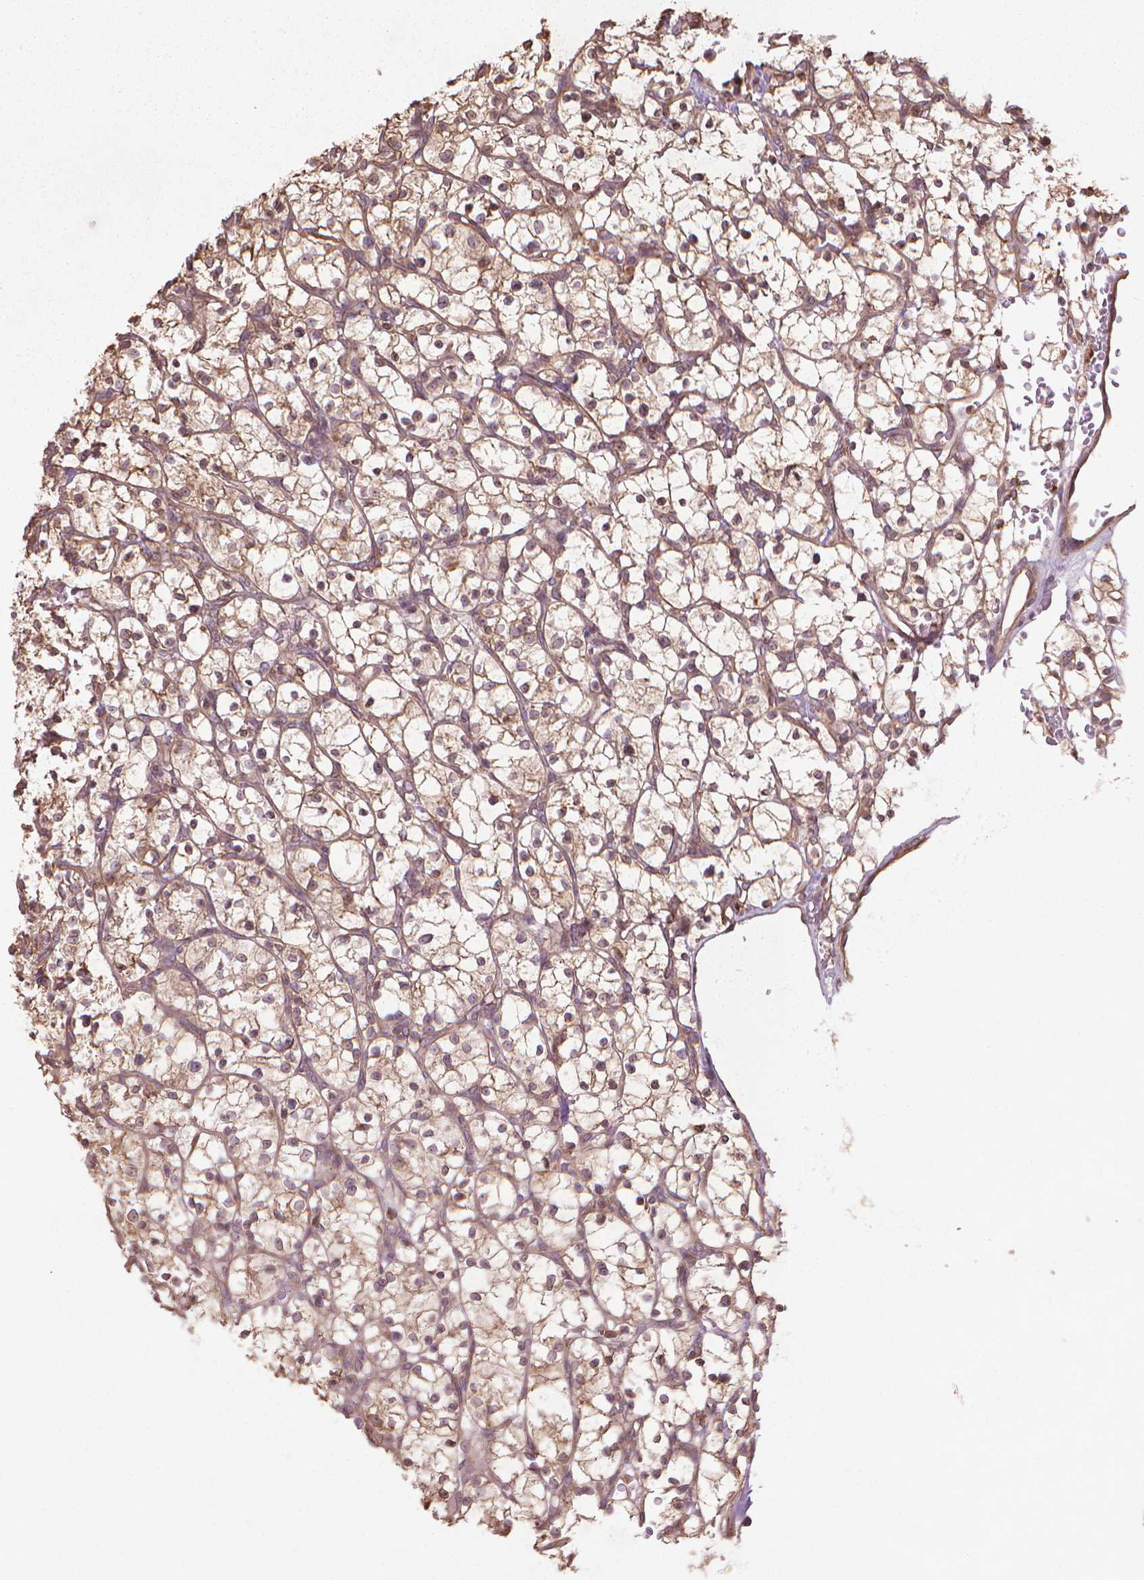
{"staining": {"intensity": "weak", "quantity": ">75%", "location": "cytoplasmic/membranous"}, "tissue": "renal cancer", "cell_type": "Tumor cells", "image_type": "cancer", "snomed": [{"axis": "morphology", "description": "Adenocarcinoma, NOS"}, {"axis": "topography", "description": "Kidney"}], "caption": "A high-resolution photomicrograph shows immunohistochemistry (IHC) staining of renal cancer, which demonstrates weak cytoplasmic/membranous staining in approximately >75% of tumor cells. The staining was performed using DAB, with brown indicating positive protein expression. Nuclei are stained blue with hematoxylin.", "gene": "GAS1", "patient": {"sex": "female", "age": 64}}